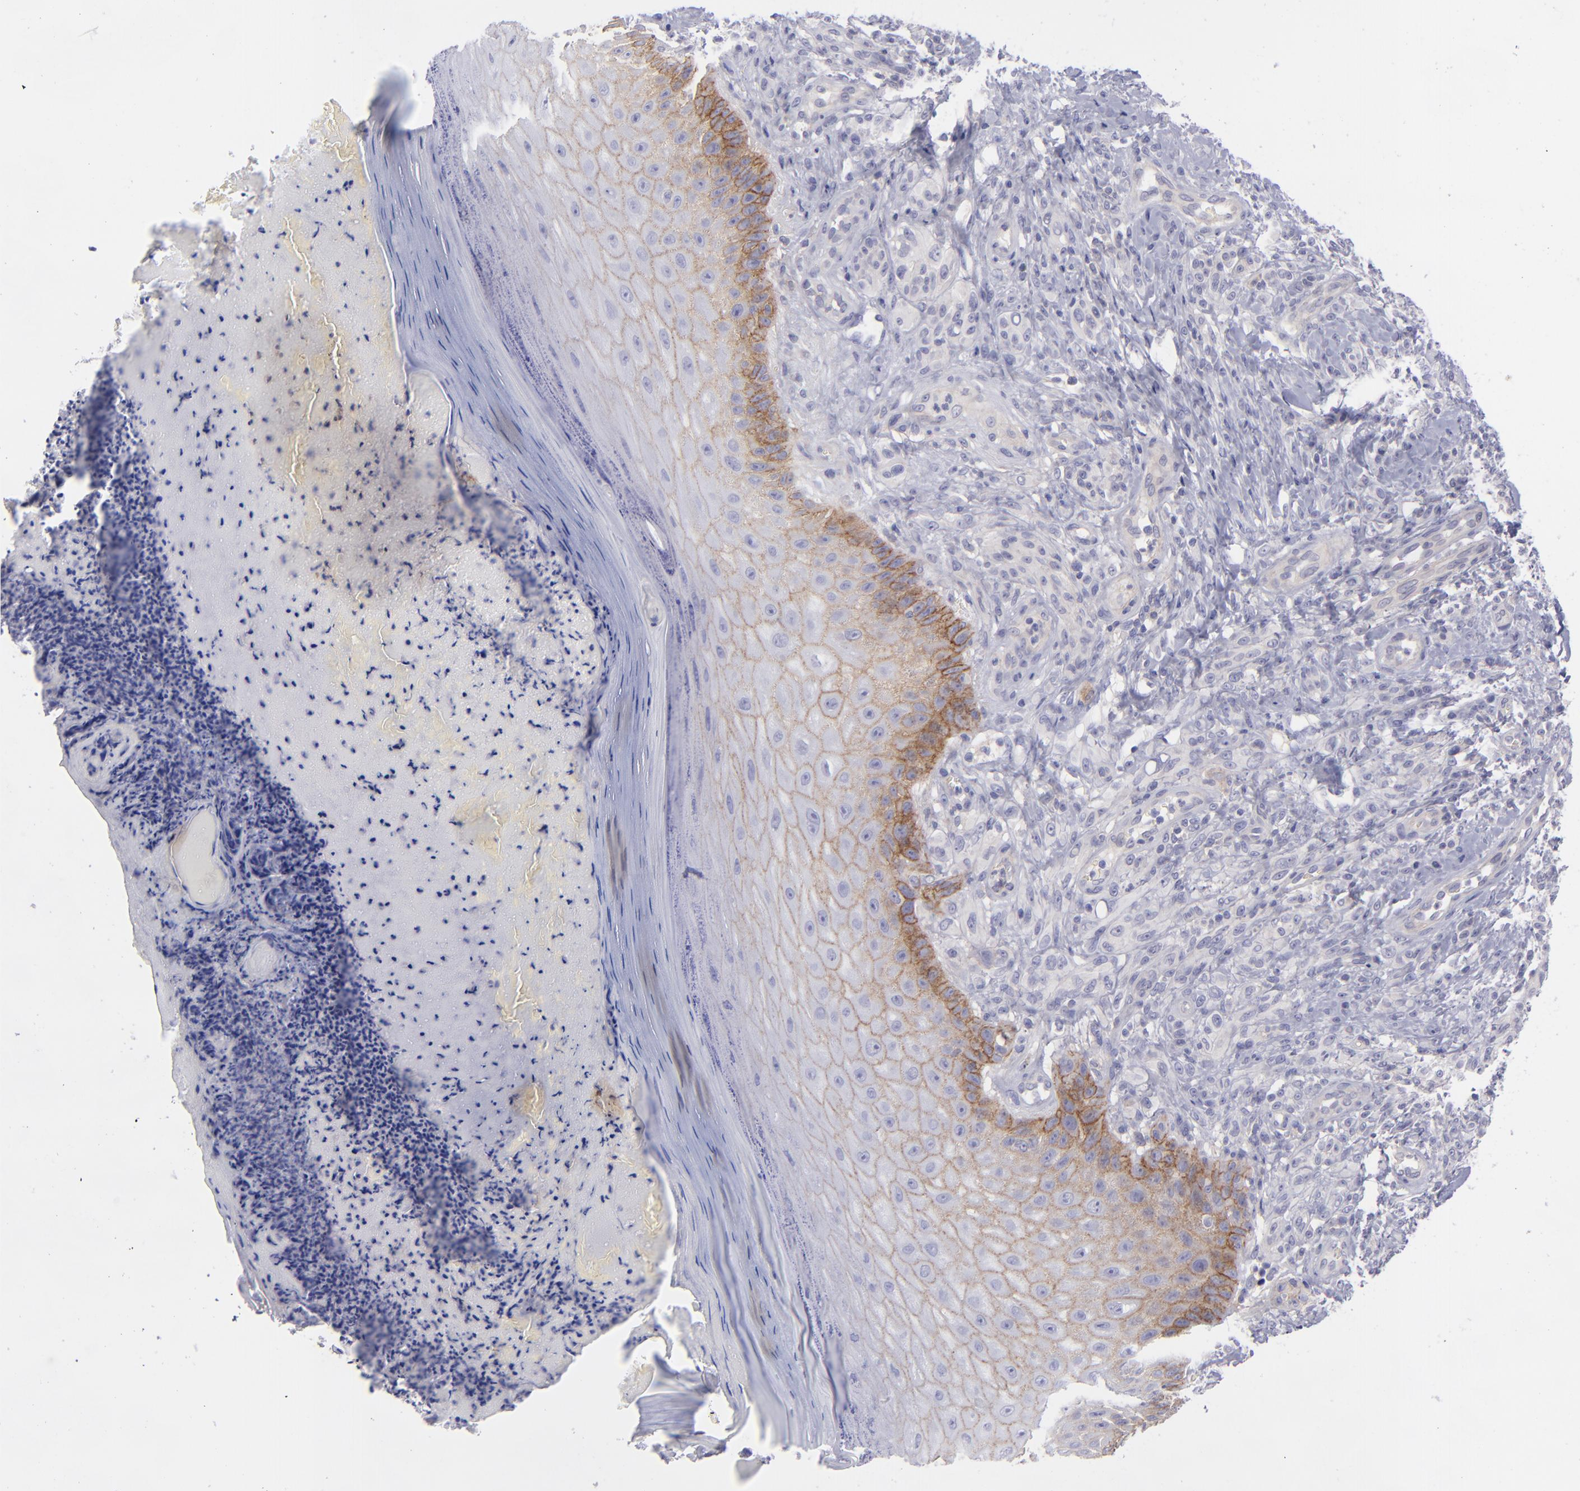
{"staining": {"intensity": "negative", "quantity": "none", "location": "none"}, "tissue": "melanoma", "cell_type": "Tumor cells", "image_type": "cancer", "snomed": [{"axis": "morphology", "description": "Malignant melanoma, NOS"}, {"axis": "topography", "description": "Skin"}], "caption": "High magnification brightfield microscopy of melanoma stained with DAB (3,3'-diaminobenzidine) (brown) and counterstained with hematoxylin (blue): tumor cells show no significant expression. (DAB (3,3'-diaminobenzidine) immunohistochemistry, high magnification).", "gene": "BSG", "patient": {"sex": "male", "age": 57}}